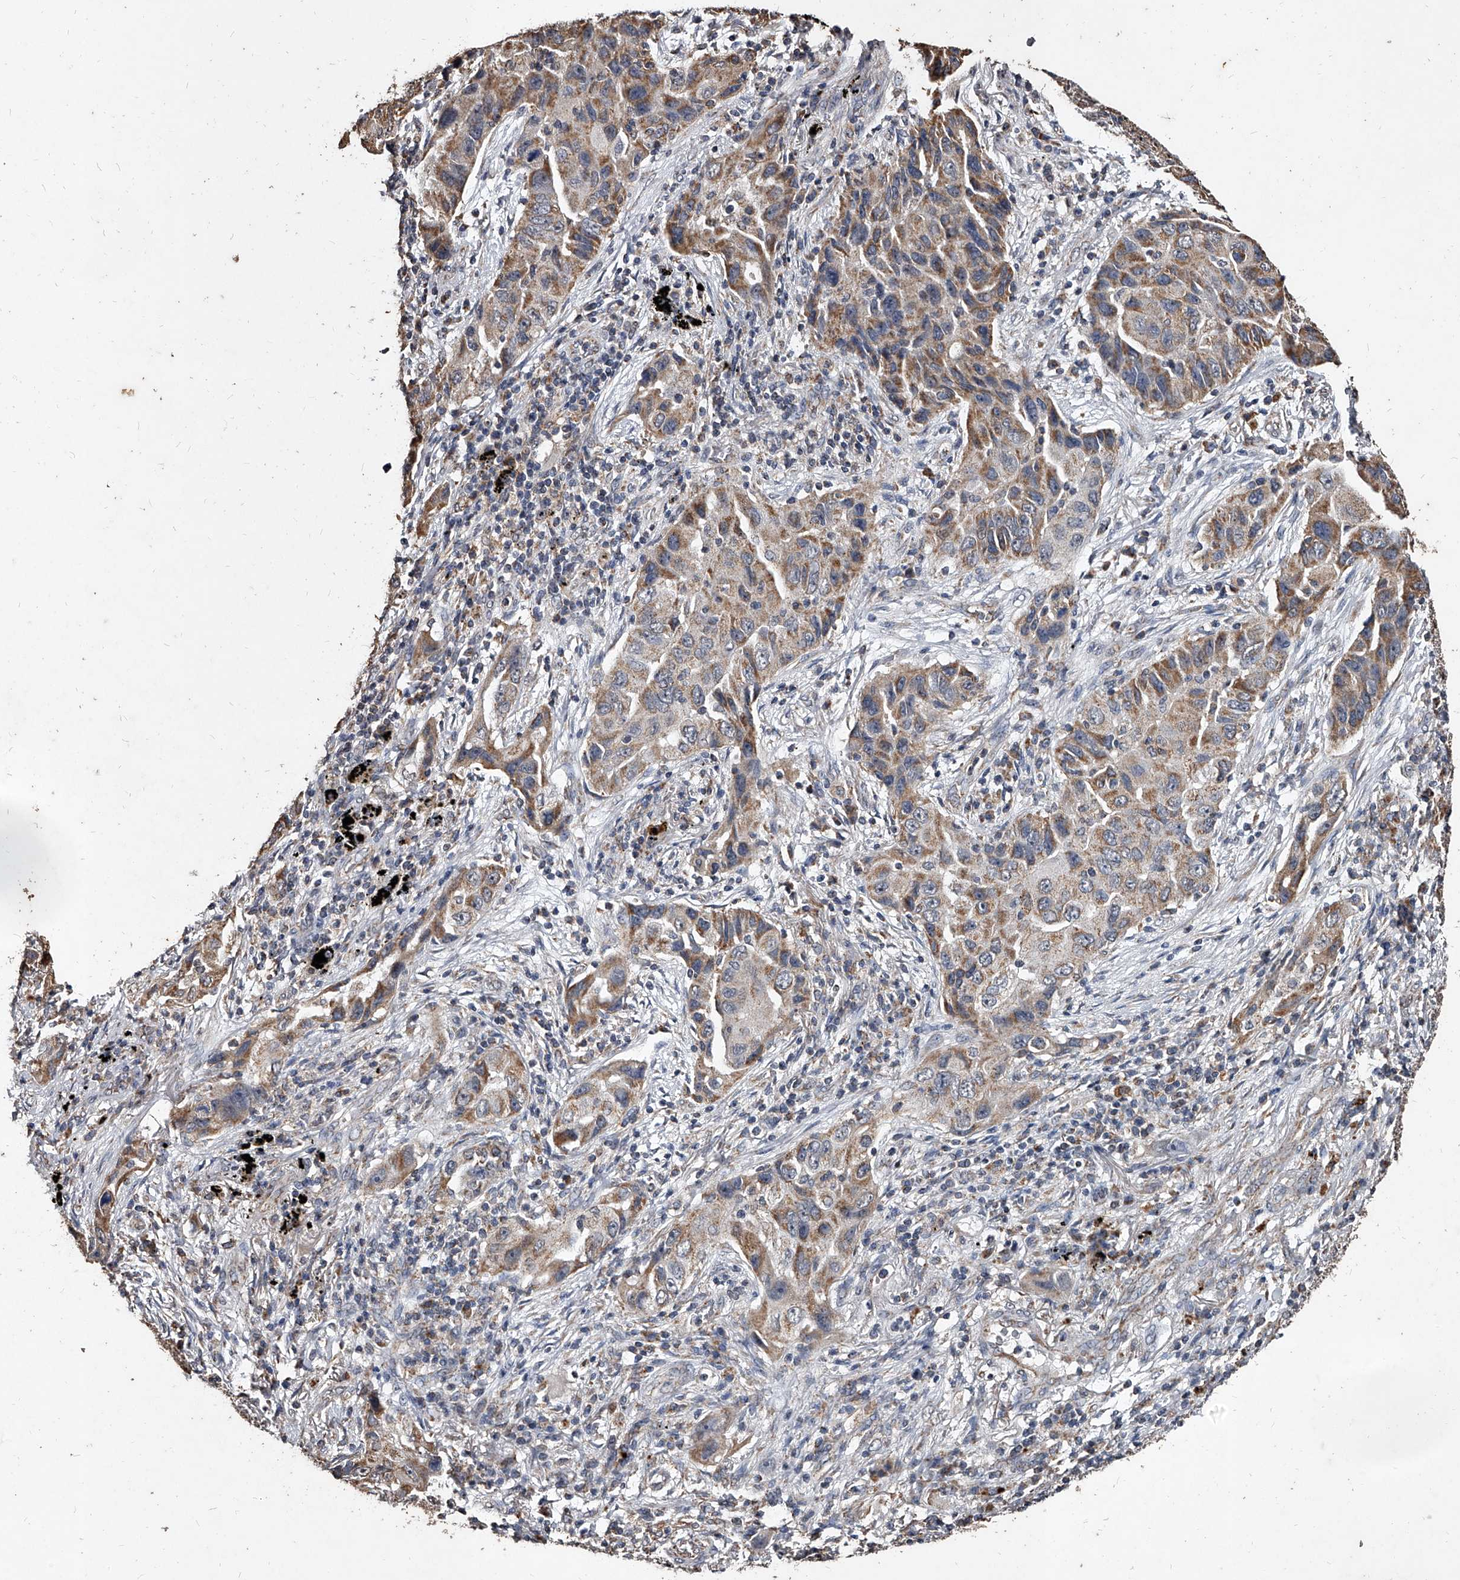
{"staining": {"intensity": "moderate", "quantity": ">75%", "location": "cytoplasmic/membranous"}, "tissue": "lung cancer", "cell_type": "Tumor cells", "image_type": "cancer", "snomed": [{"axis": "morphology", "description": "Adenocarcinoma, NOS"}, {"axis": "topography", "description": "Lung"}], "caption": "Adenocarcinoma (lung) tissue reveals moderate cytoplasmic/membranous expression in approximately >75% of tumor cells, visualized by immunohistochemistry.", "gene": "GPR183", "patient": {"sex": "female", "age": 65}}